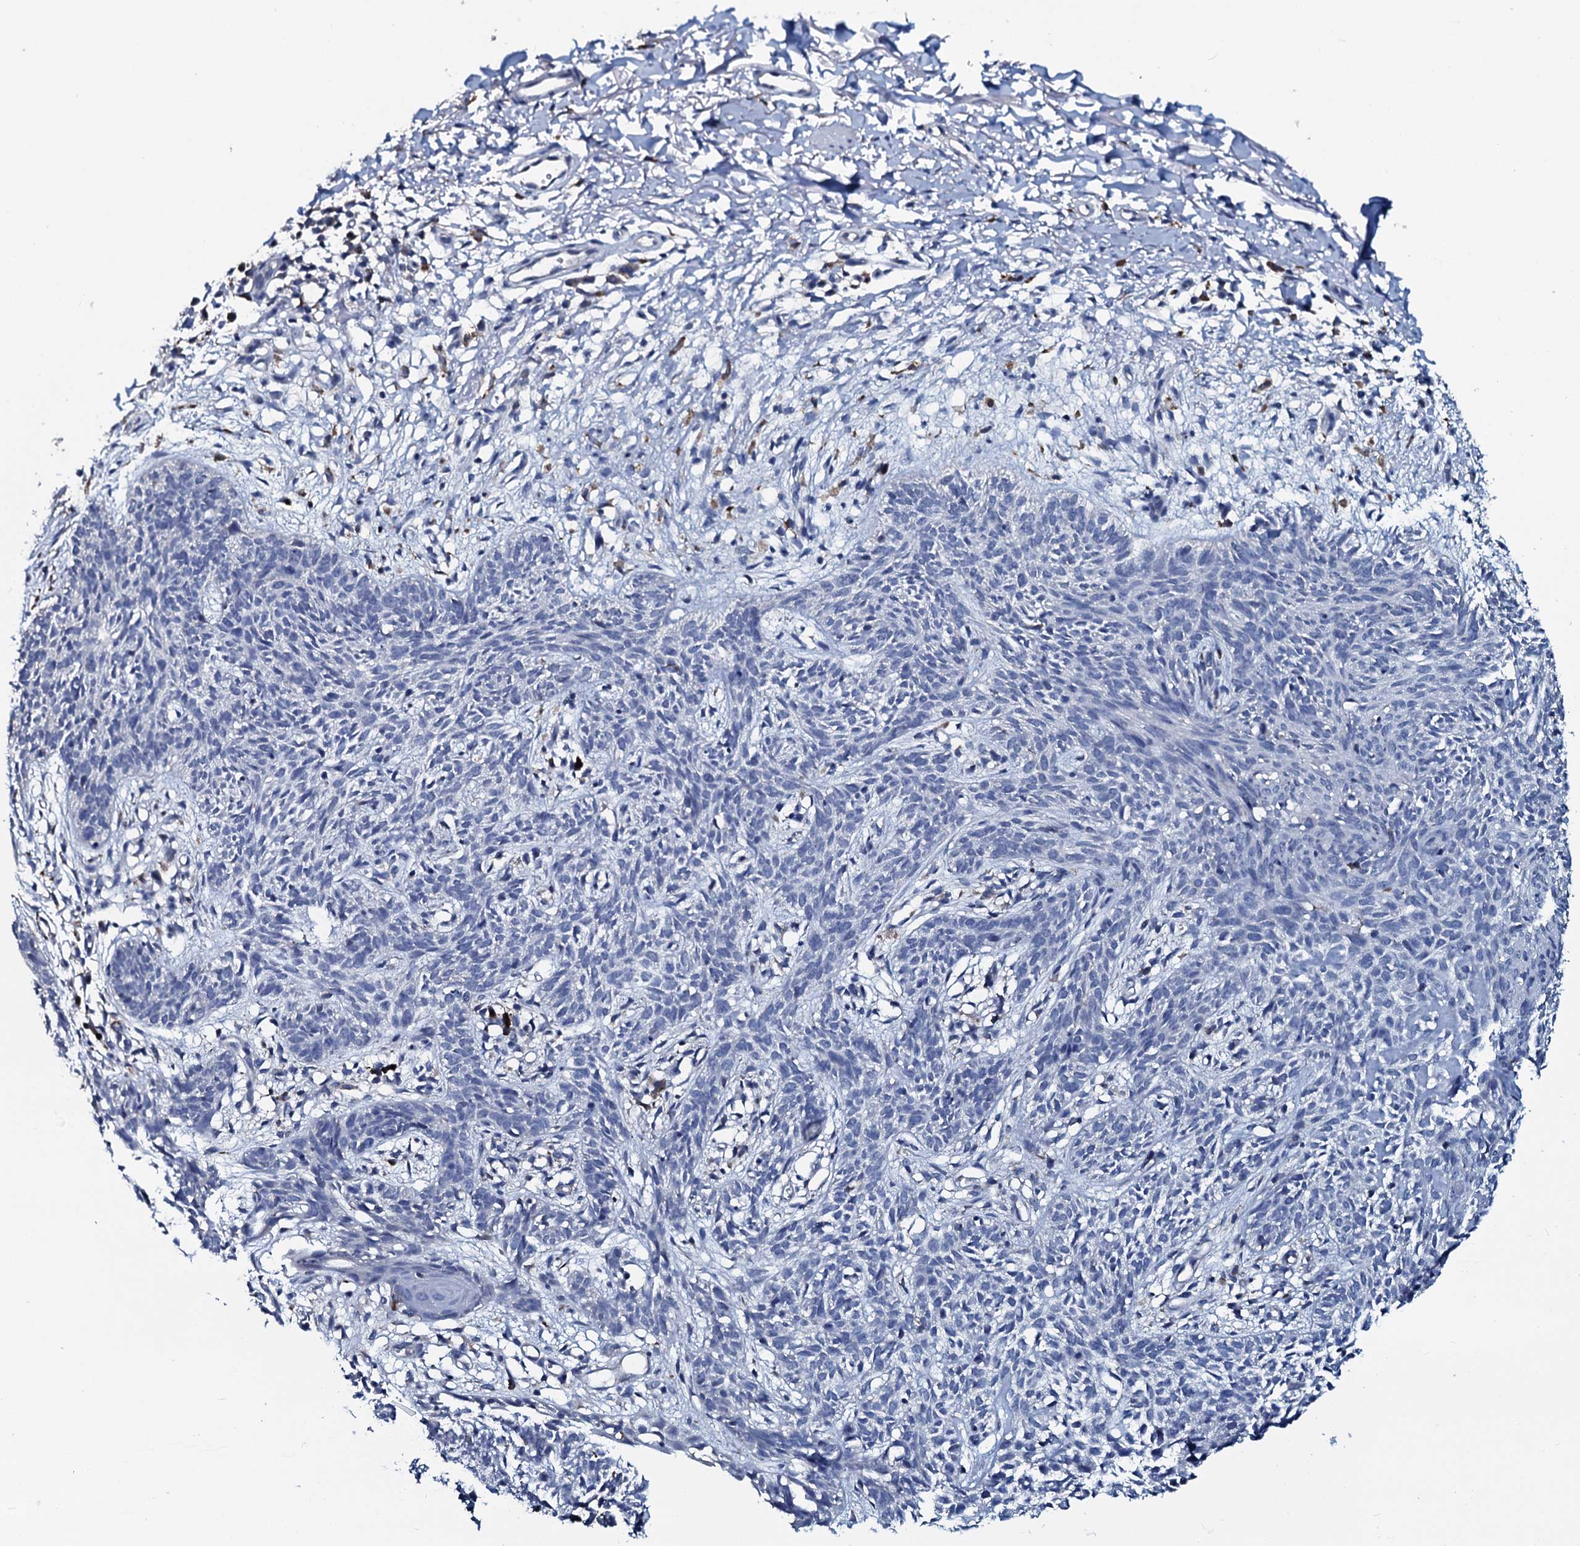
{"staining": {"intensity": "negative", "quantity": "none", "location": "none"}, "tissue": "skin cancer", "cell_type": "Tumor cells", "image_type": "cancer", "snomed": [{"axis": "morphology", "description": "Basal cell carcinoma"}, {"axis": "topography", "description": "Skin"}], "caption": "Immunohistochemistry photomicrograph of neoplastic tissue: skin basal cell carcinoma stained with DAB demonstrates no significant protein positivity in tumor cells.", "gene": "IL12B", "patient": {"sex": "female", "age": 66}}